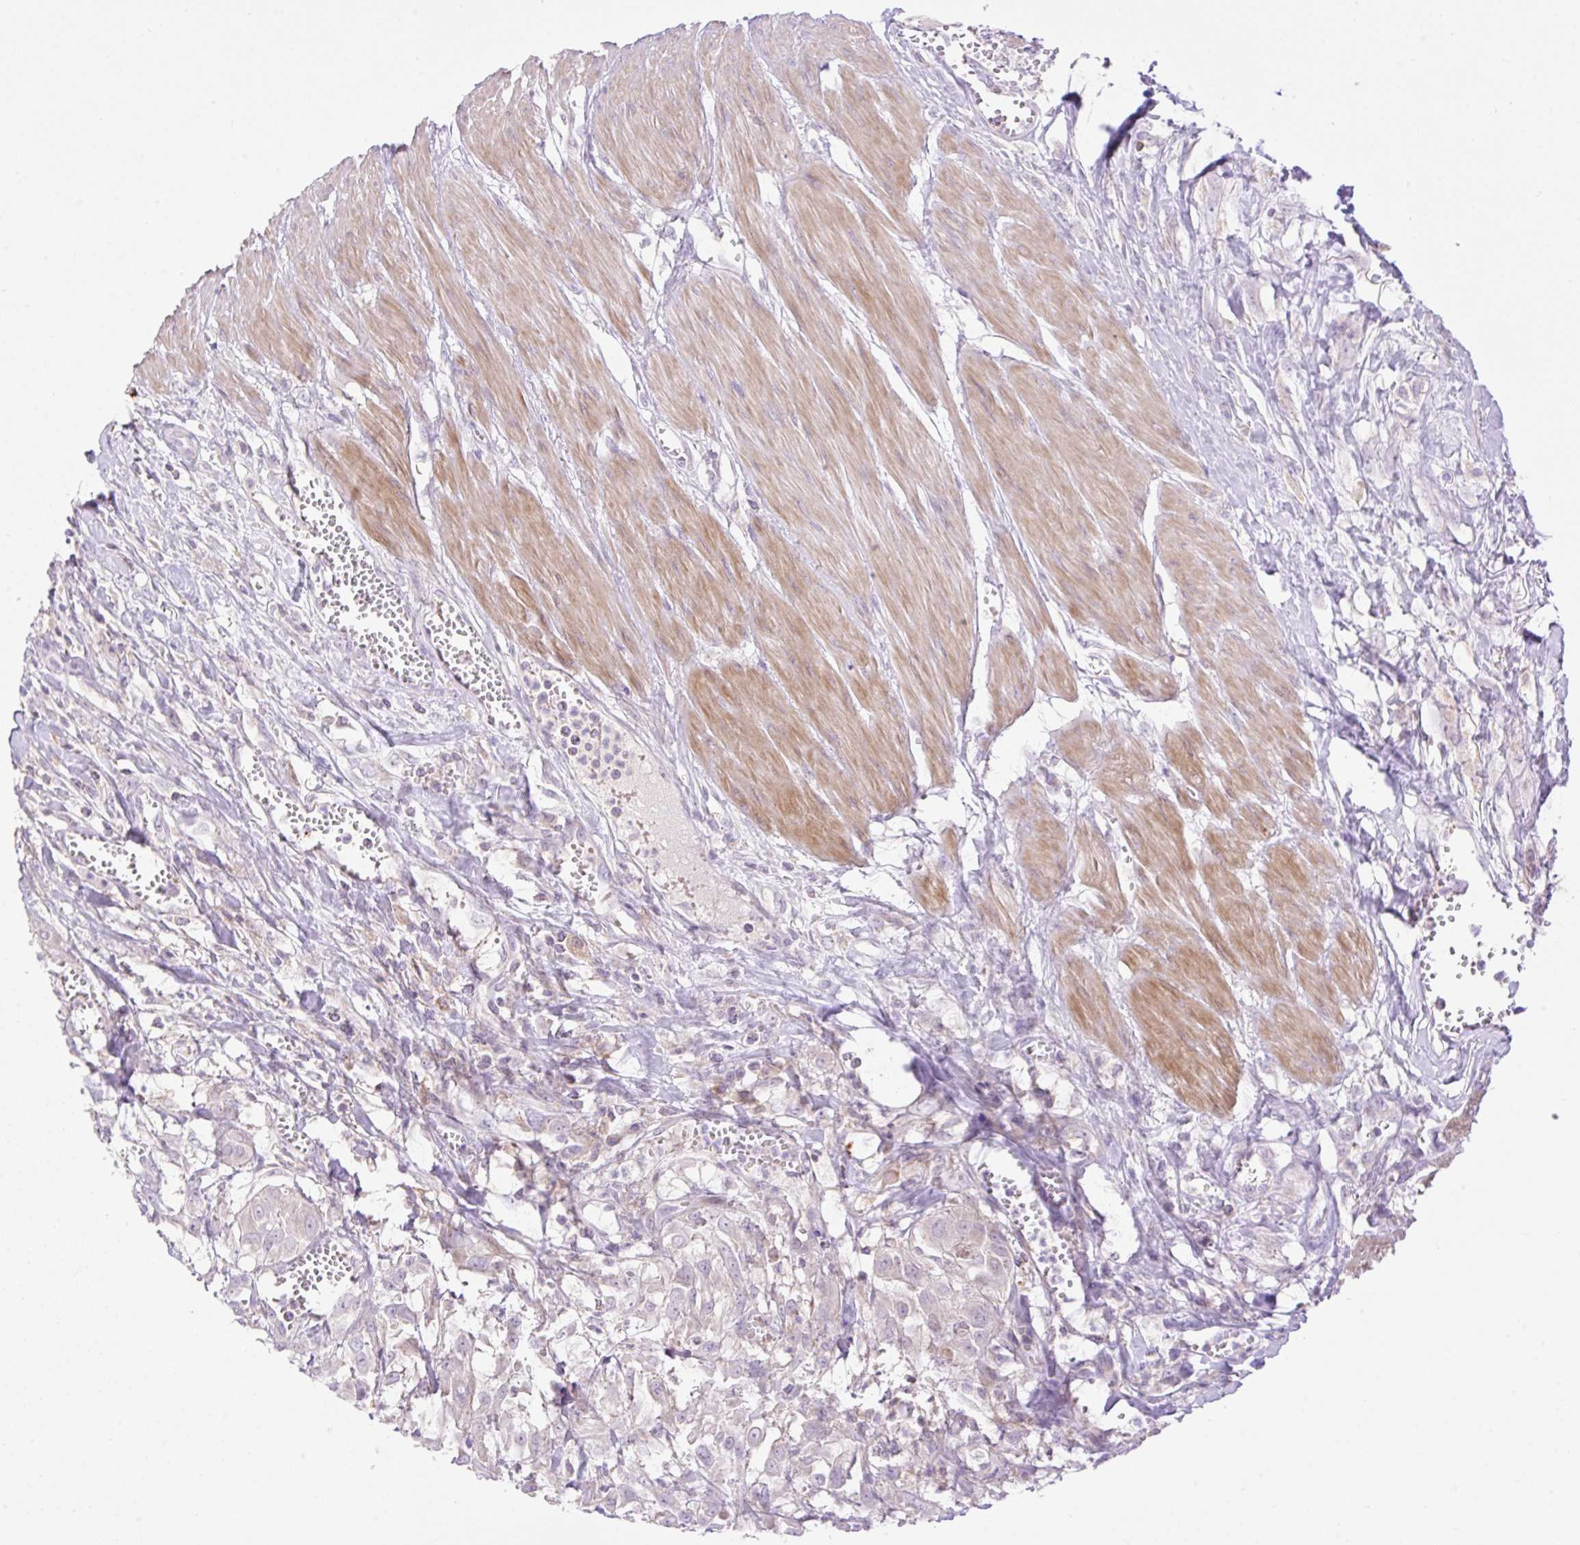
{"staining": {"intensity": "negative", "quantity": "none", "location": "none"}, "tissue": "urothelial cancer", "cell_type": "Tumor cells", "image_type": "cancer", "snomed": [{"axis": "morphology", "description": "Urothelial carcinoma, High grade"}, {"axis": "topography", "description": "Urinary bladder"}], "caption": "Human urothelial cancer stained for a protein using immunohistochemistry shows no positivity in tumor cells.", "gene": "VPS25", "patient": {"sex": "male", "age": 57}}